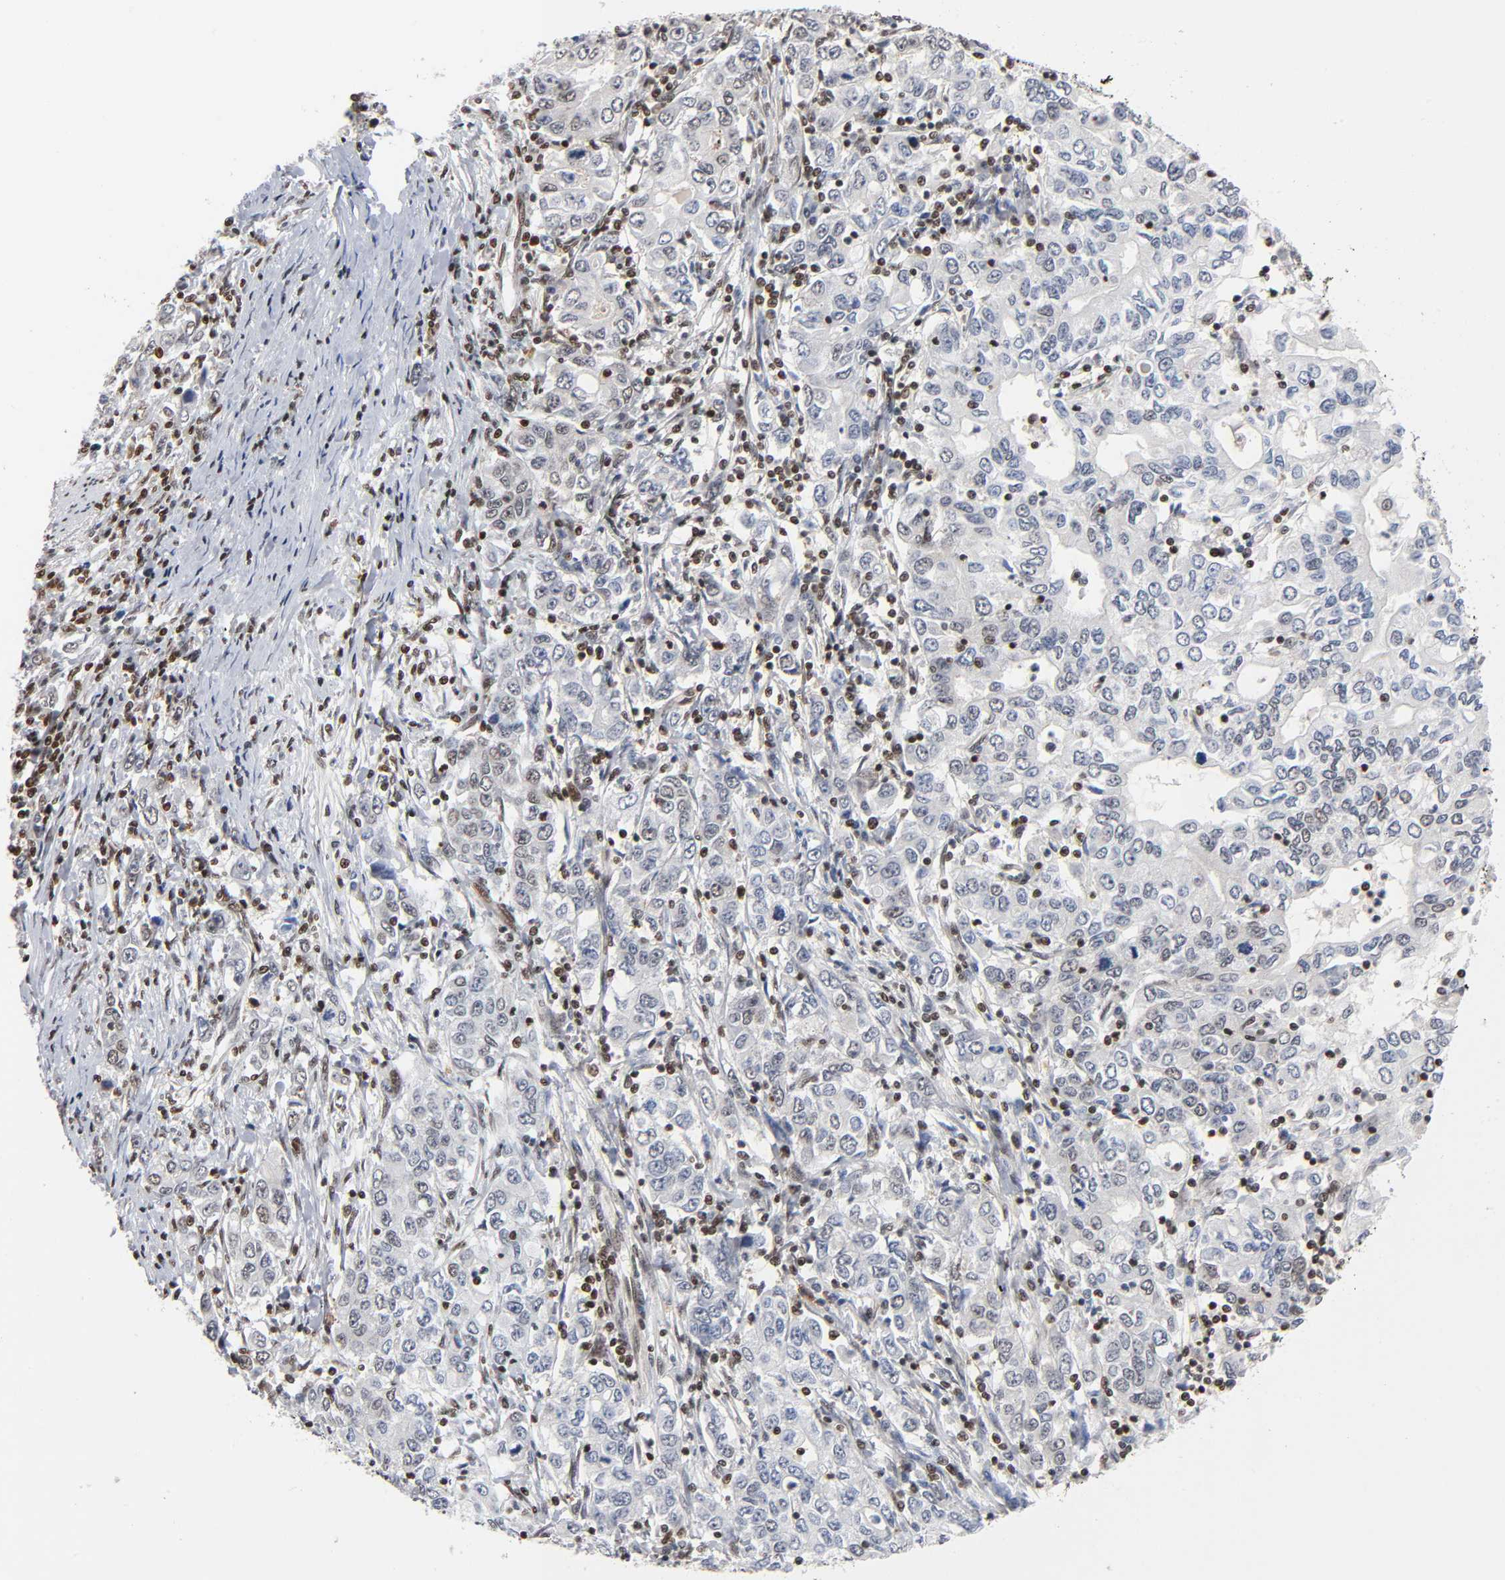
{"staining": {"intensity": "negative", "quantity": "none", "location": "none"}, "tissue": "stomach cancer", "cell_type": "Tumor cells", "image_type": "cancer", "snomed": [{"axis": "morphology", "description": "Adenocarcinoma, NOS"}, {"axis": "topography", "description": "Stomach, lower"}], "caption": "This is an immunohistochemistry (IHC) image of stomach cancer (adenocarcinoma). There is no staining in tumor cells.", "gene": "ILKAP", "patient": {"sex": "female", "age": 72}}